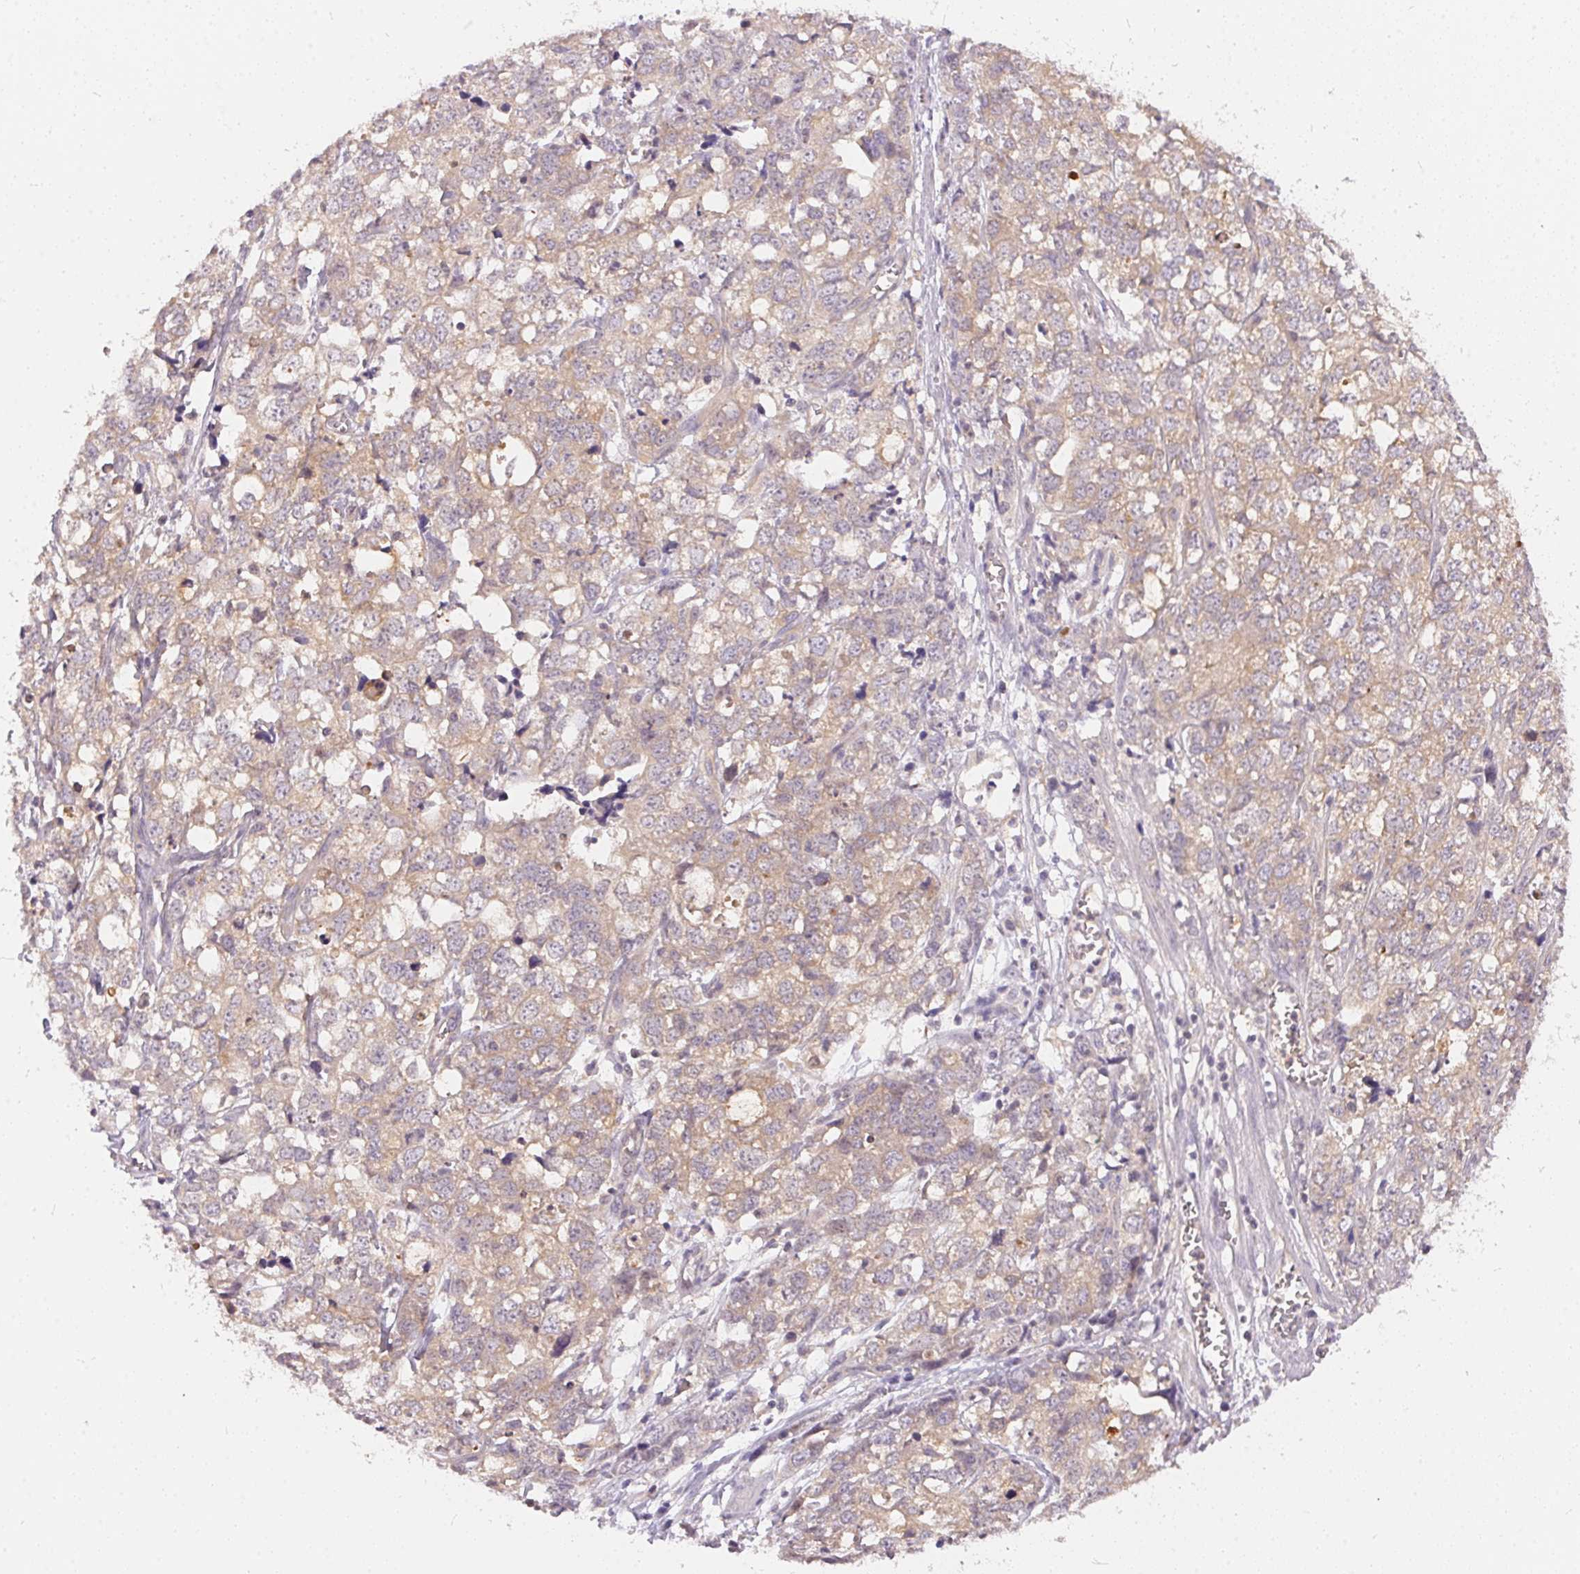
{"staining": {"intensity": "weak", "quantity": ">75%", "location": "cytoplasmic/membranous"}, "tissue": "stomach cancer", "cell_type": "Tumor cells", "image_type": "cancer", "snomed": [{"axis": "morphology", "description": "Adenocarcinoma, NOS"}, {"axis": "topography", "description": "Stomach, upper"}], "caption": "Immunohistochemical staining of adenocarcinoma (stomach) shows weak cytoplasmic/membranous protein positivity in about >75% of tumor cells.", "gene": "BLMH", "patient": {"sex": "male", "age": 81}}